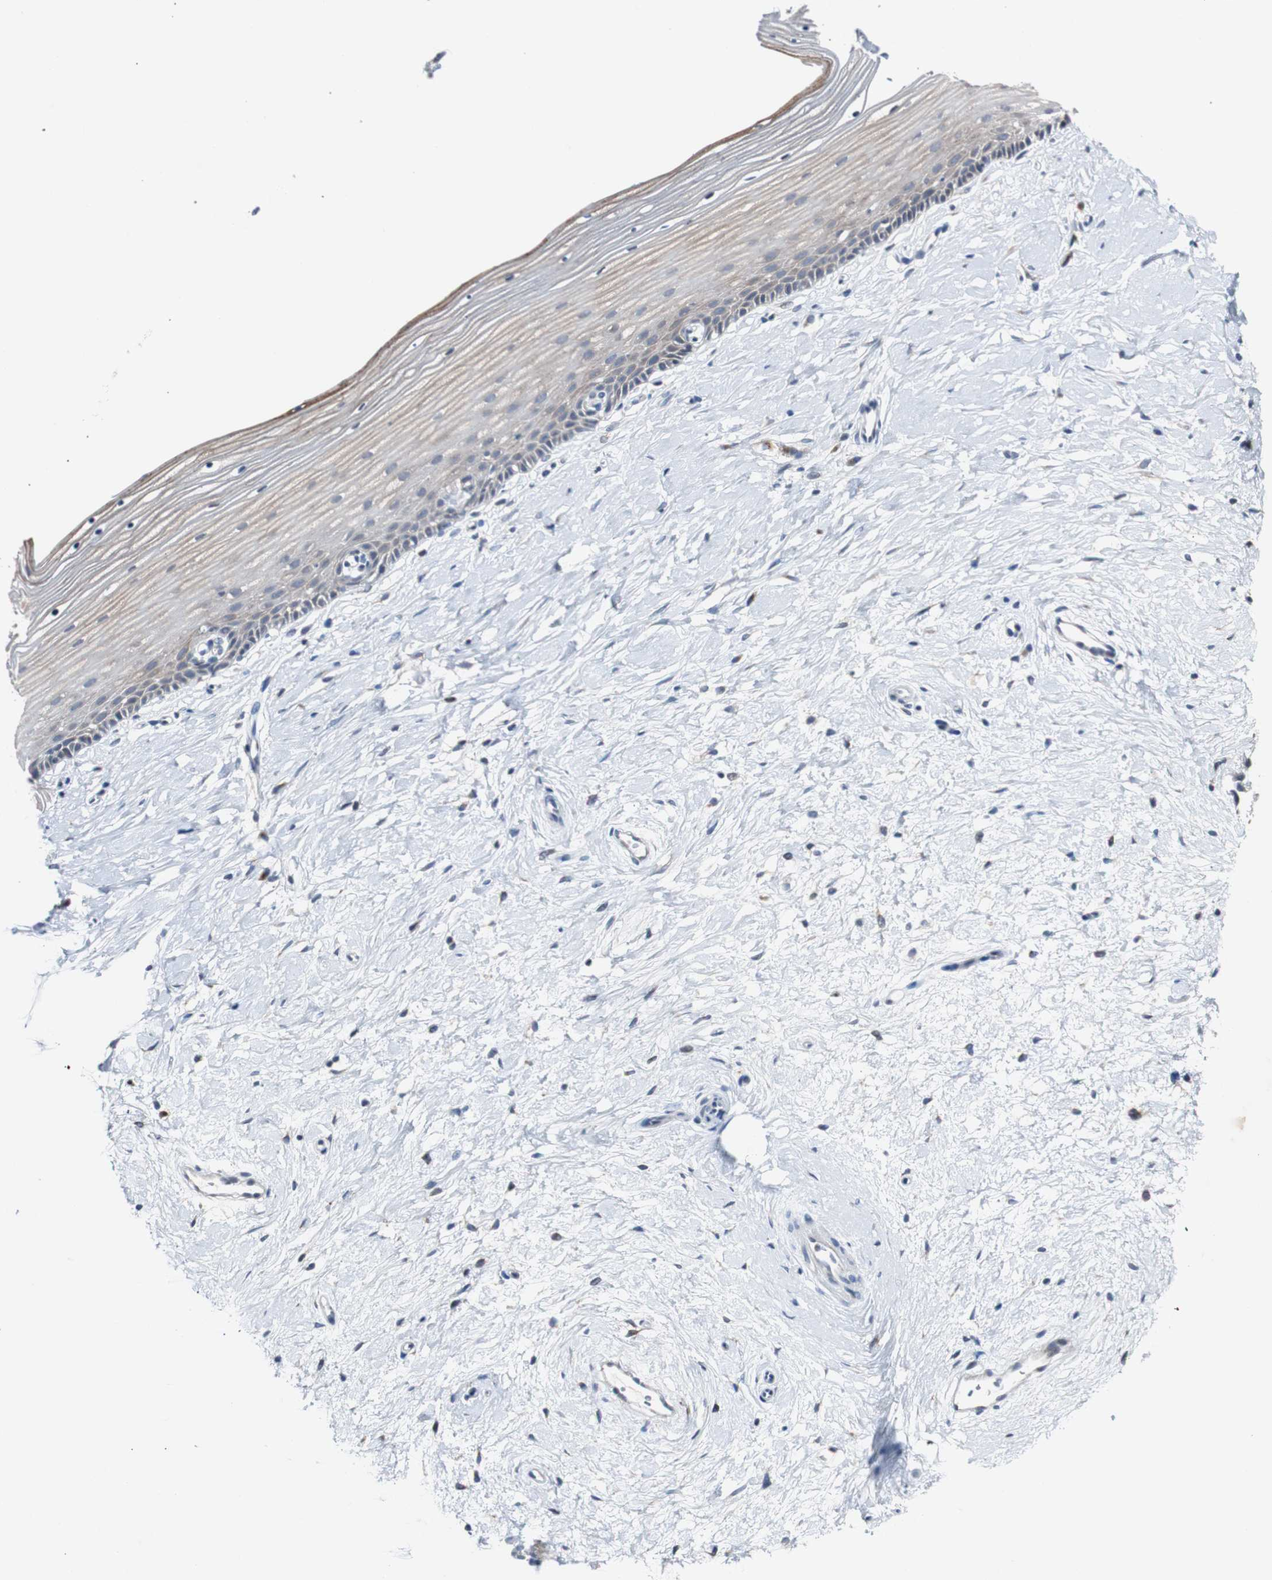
{"staining": {"intensity": "weak", "quantity": "<25%", "location": "cytoplasmic/membranous"}, "tissue": "cervix", "cell_type": "Glandular cells", "image_type": "normal", "snomed": [{"axis": "morphology", "description": "Normal tissue, NOS"}, {"axis": "topography", "description": "Cervix"}], "caption": "Immunohistochemistry micrograph of benign cervix: human cervix stained with DAB (3,3'-diaminobenzidine) exhibits no significant protein positivity in glandular cells. (DAB immunohistochemistry visualized using brightfield microscopy, high magnification).", "gene": "SOX30", "patient": {"sex": "female", "age": 39}}